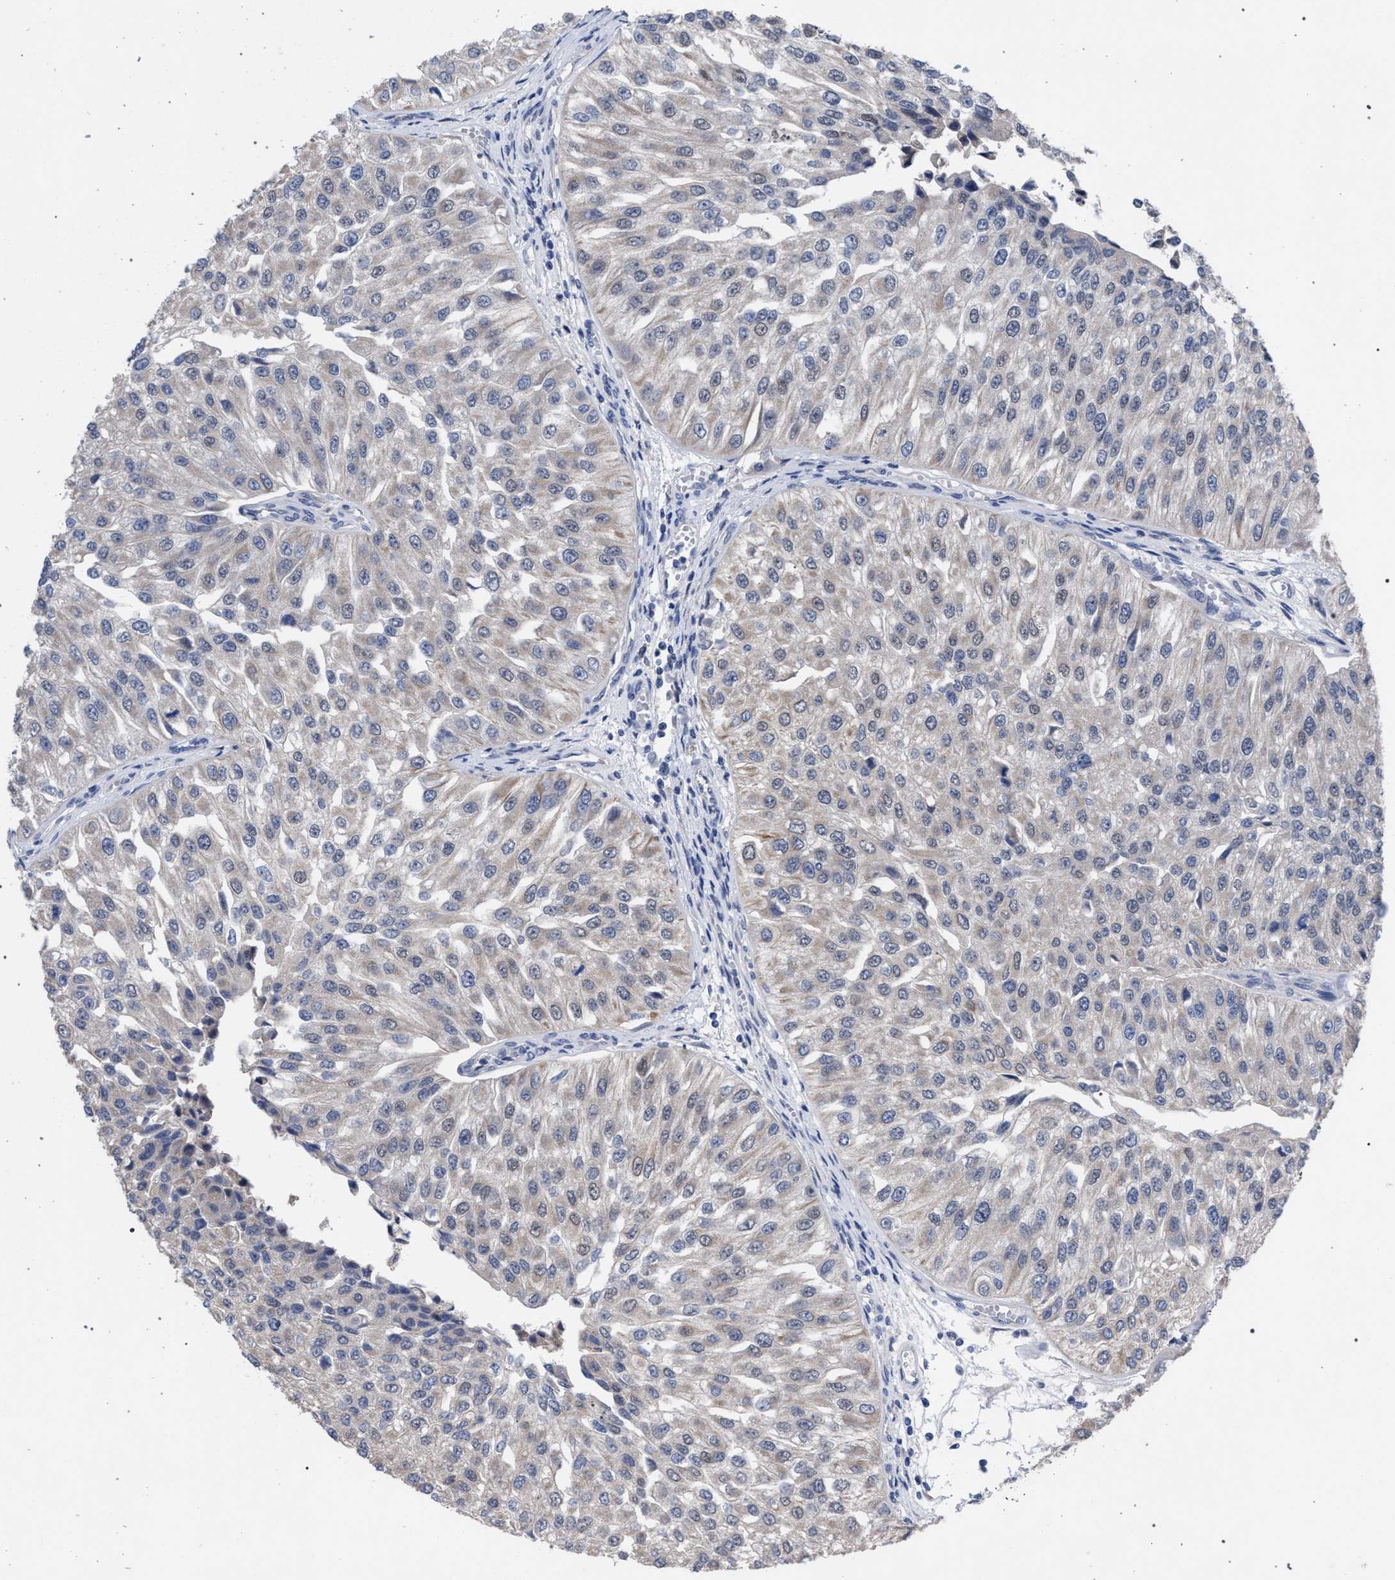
{"staining": {"intensity": "negative", "quantity": "none", "location": "none"}, "tissue": "urothelial cancer", "cell_type": "Tumor cells", "image_type": "cancer", "snomed": [{"axis": "morphology", "description": "Urothelial carcinoma, High grade"}, {"axis": "topography", "description": "Kidney"}, {"axis": "topography", "description": "Urinary bladder"}], "caption": "A micrograph of human urothelial carcinoma (high-grade) is negative for staining in tumor cells. (Stains: DAB immunohistochemistry (IHC) with hematoxylin counter stain, Microscopy: brightfield microscopy at high magnification).", "gene": "GOLGA2", "patient": {"sex": "male", "age": 77}}